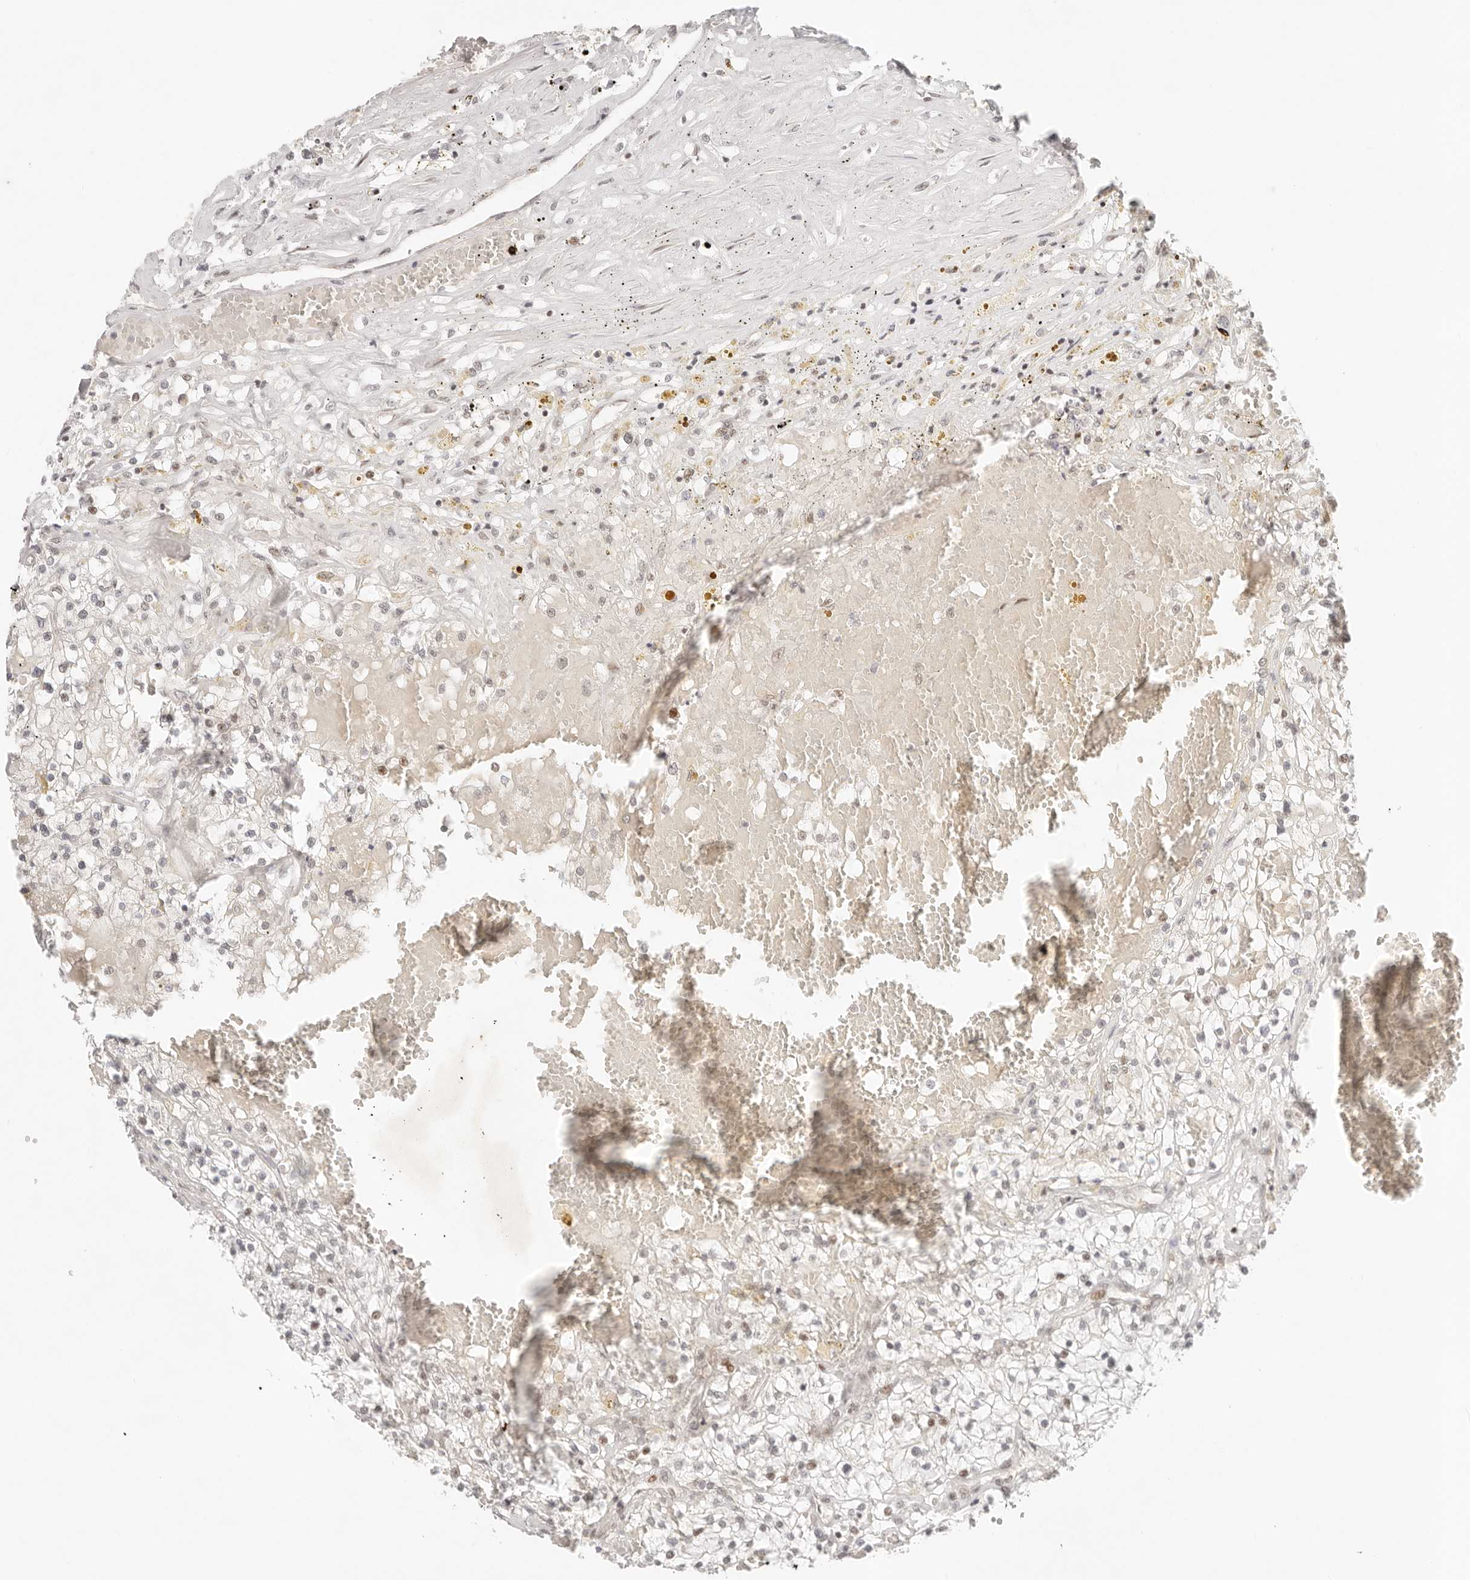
{"staining": {"intensity": "negative", "quantity": "none", "location": "none"}, "tissue": "renal cancer", "cell_type": "Tumor cells", "image_type": "cancer", "snomed": [{"axis": "morphology", "description": "Normal tissue, NOS"}, {"axis": "morphology", "description": "Adenocarcinoma, NOS"}, {"axis": "topography", "description": "Kidney"}], "caption": "A photomicrograph of renal cancer stained for a protein demonstrates no brown staining in tumor cells. (Stains: DAB (3,3'-diaminobenzidine) IHC with hematoxylin counter stain, Microscopy: brightfield microscopy at high magnification).", "gene": "HOXC5", "patient": {"sex": "male", "age": 68}}